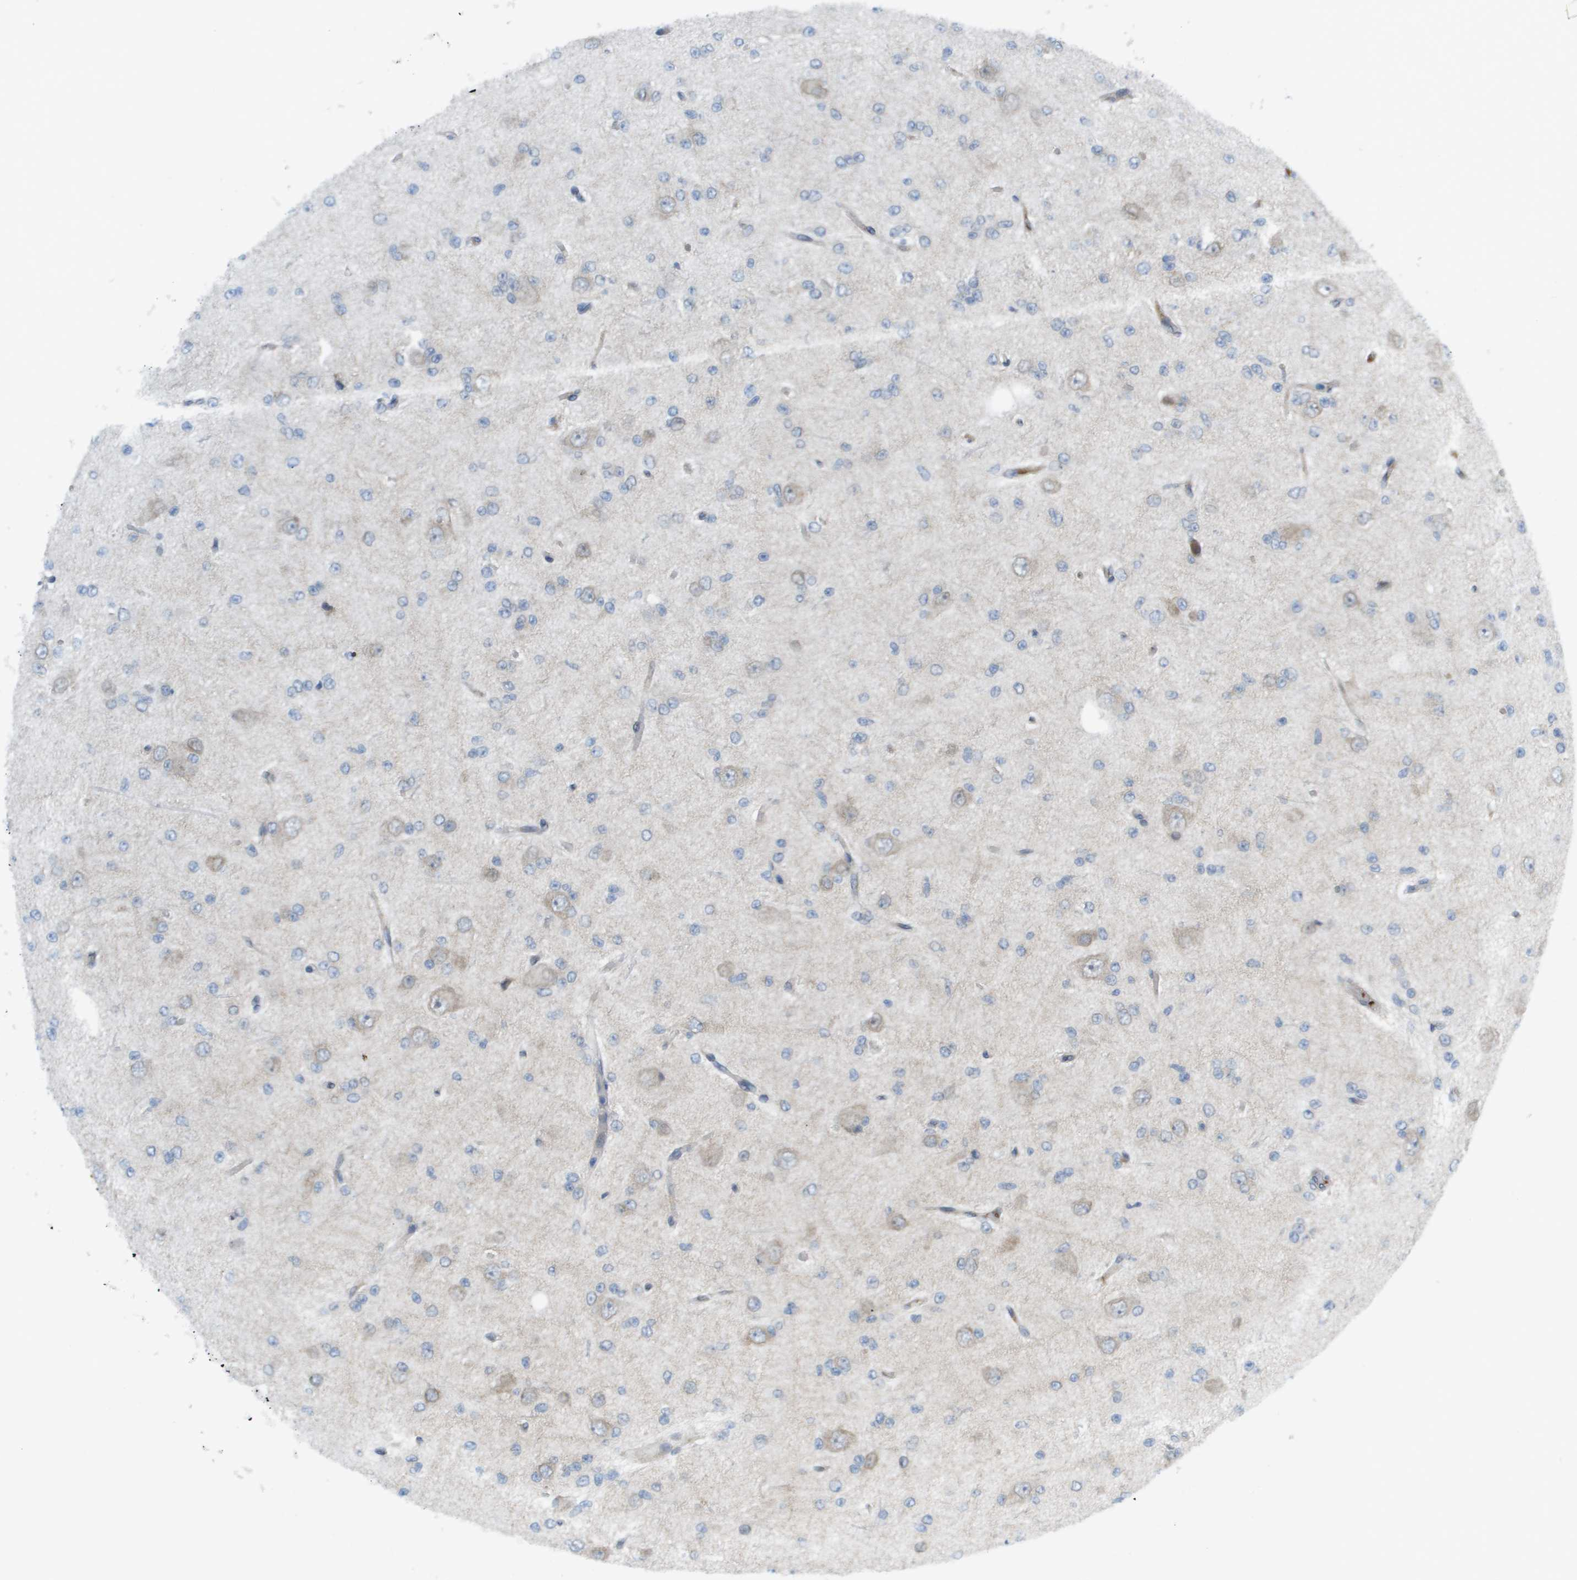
{"staining": {"intensity": "negative", "quantity": "none", "location": "none"}, "tissue": "glioma", "cell_type": "Tumor cells", "image_type": "cancer", "snomed": [{"axis": "morphology", "description": "Glioma, malignant, Low grade"}, {"axis": "topography", "description": "Brain"}], "caption": "Low-grade glioma (malignant) stained for a protein using immunohistochemistry (IHC) shows no staining tumor cells.", "gene": "CACNB4", "patient": {"sex": "male", "age": 38}}